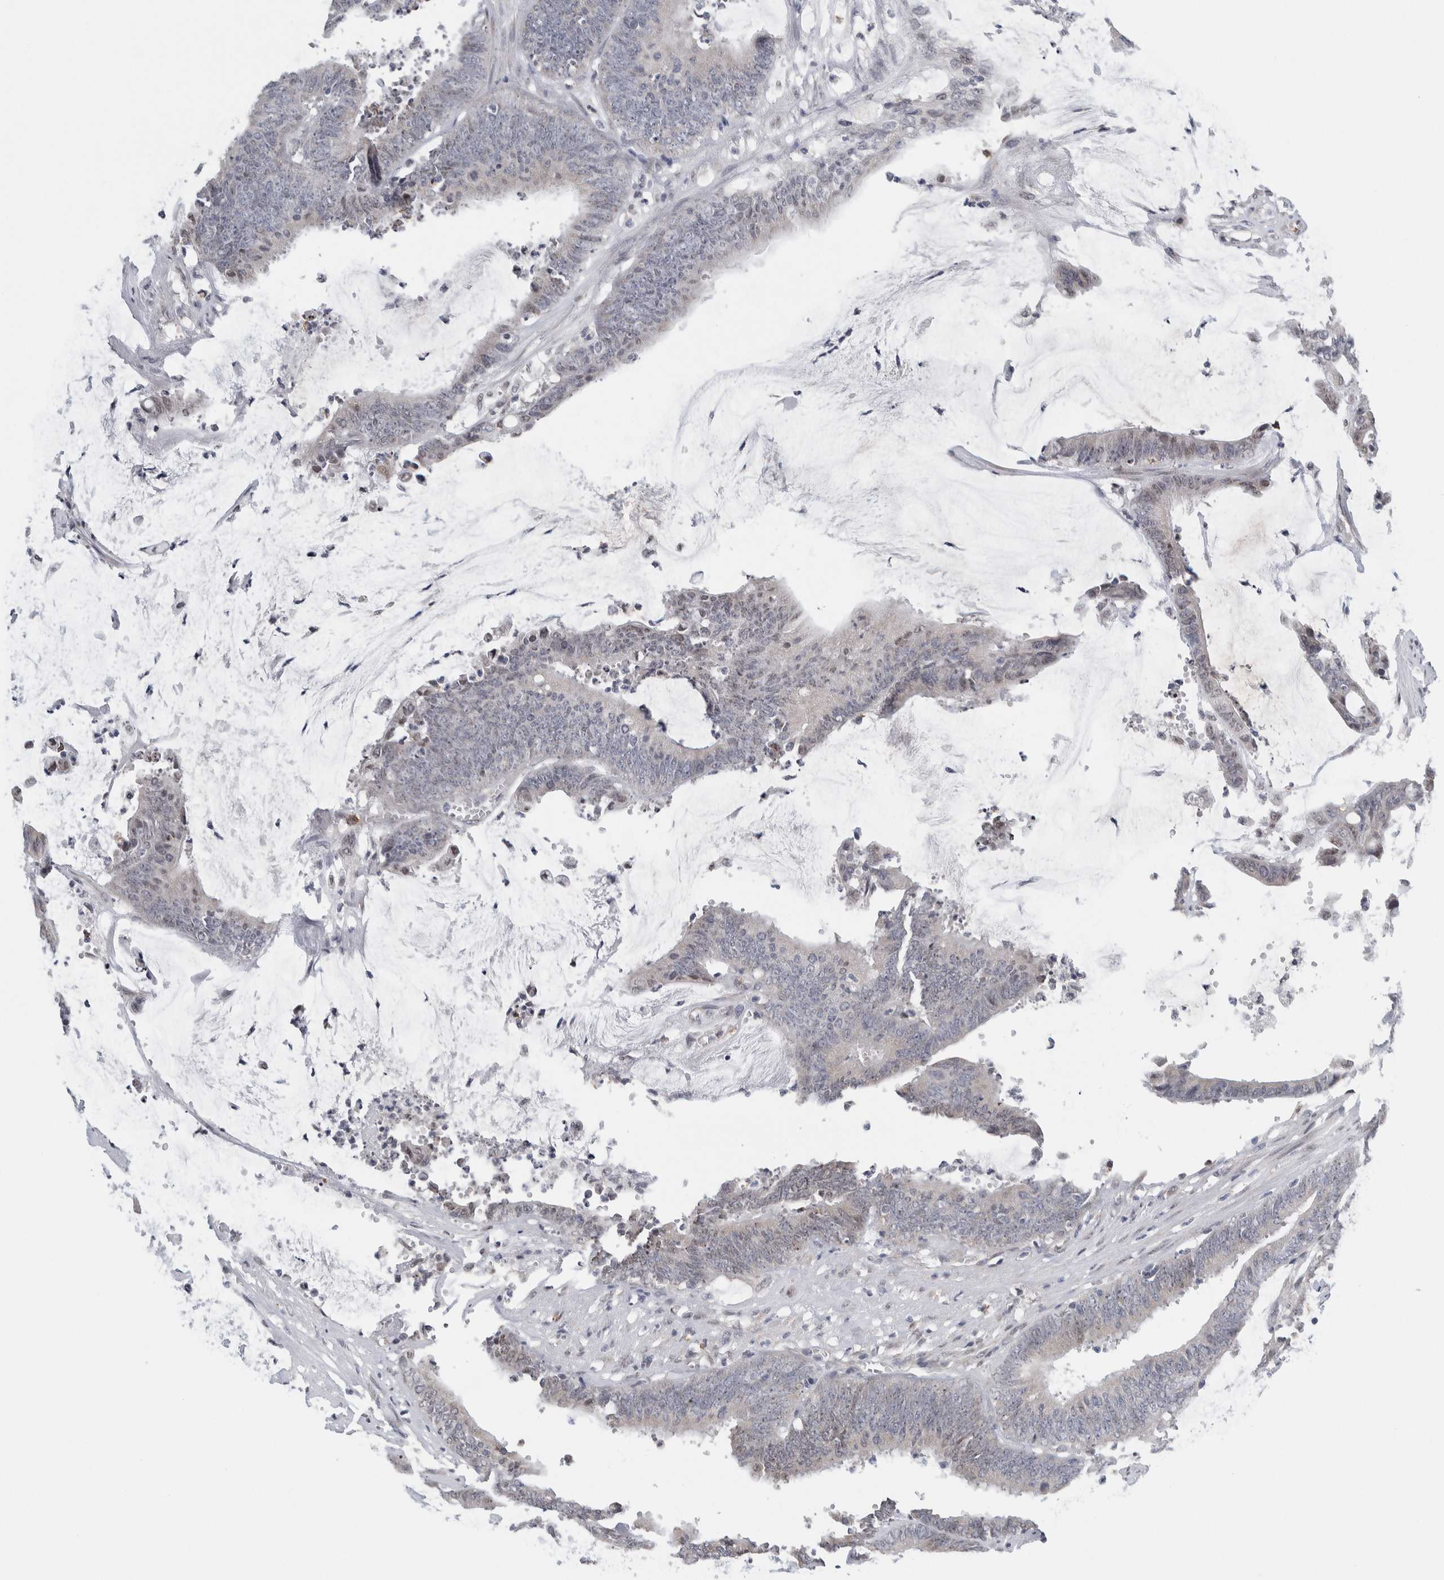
{"staining": {"intensity": "negative", "quantity": "none", "location": "none"}, "tissue": "colorectal cancer", "cell_type": "Tumor cells", "image_type": "cancer", "snomed": [{"axis": "morphology", "description": "Adenocarcinoma, NOS"}, {"axis": "topography", "description": "Rectum"}], "caption": "Histopathology image shows no significant protein staining in tumor cells of colorectal adenocarcinoma. (DAB immunohistochemistry (IHC) with hematoxylin counter stain).", "gene": "NEUROD1", "patient": {"sex": "female", "age": 66}}